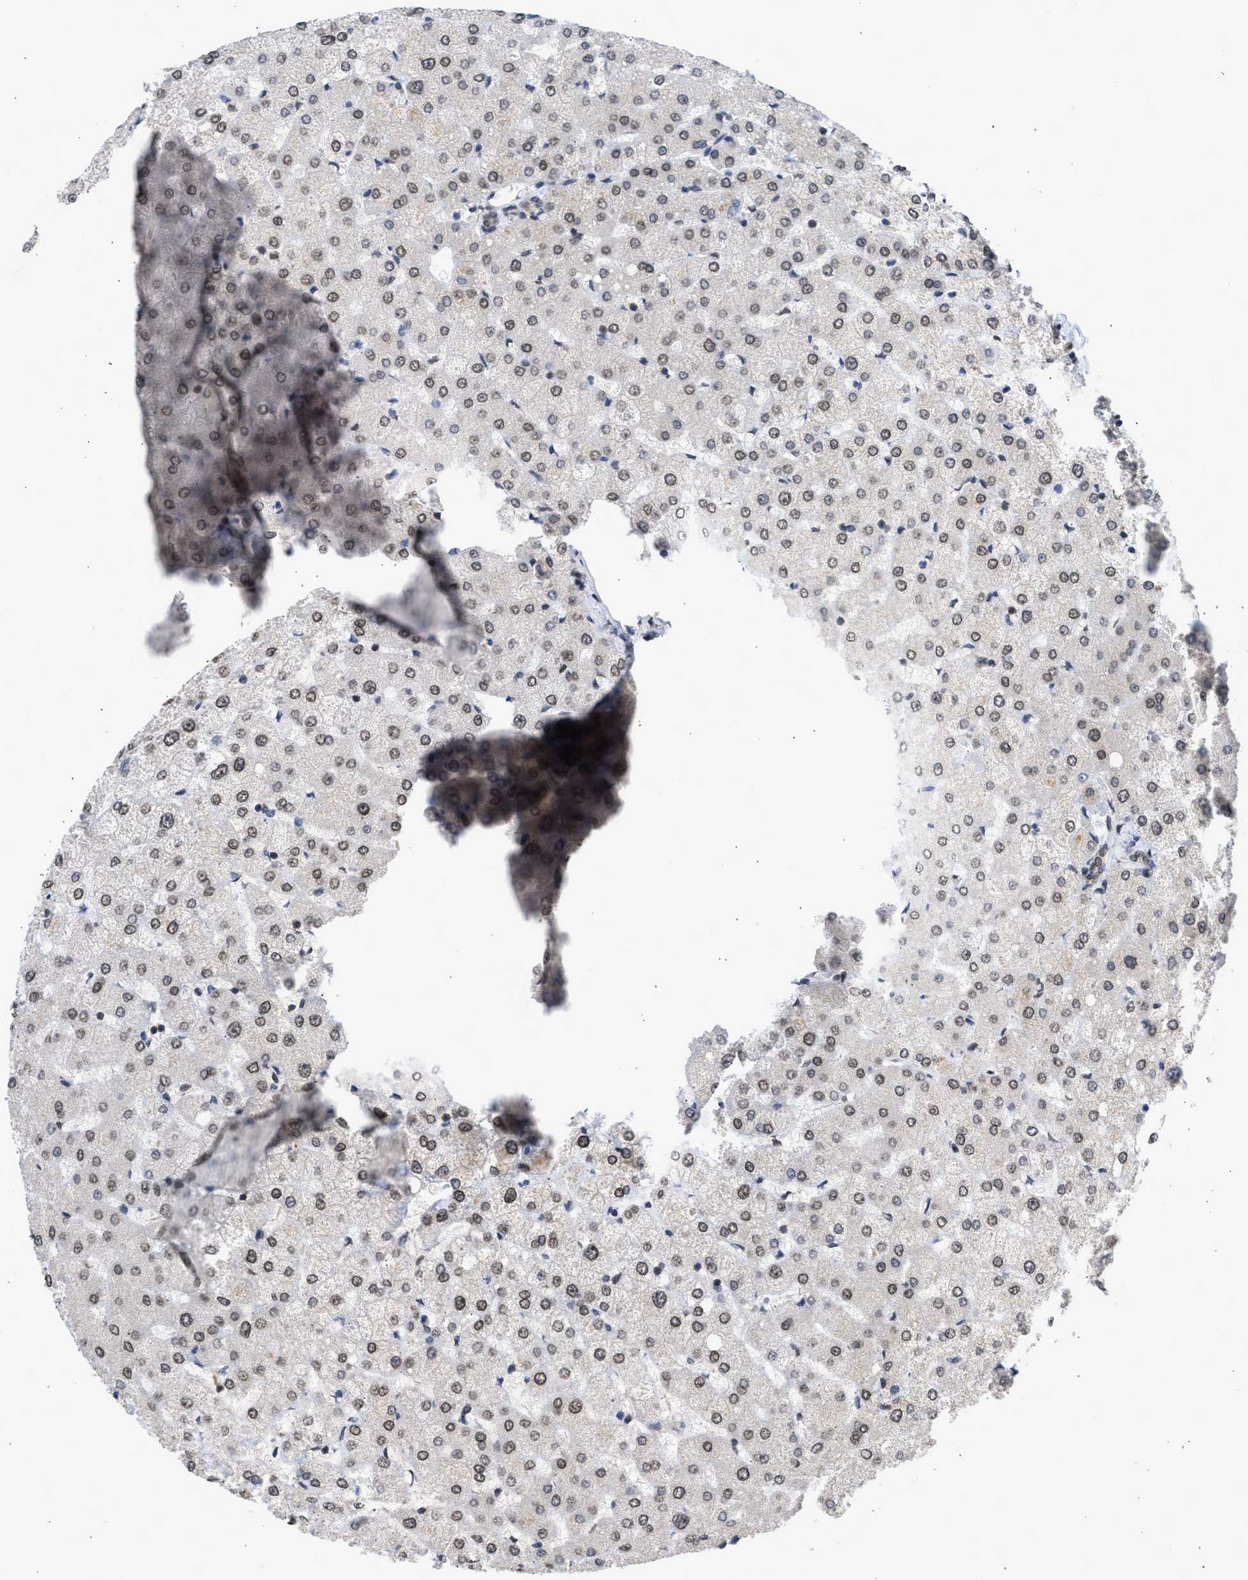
{"staining": {"intensity": "negative", "quantity": "none", "location": "none"}, "tissue": "liver", "cell_type": "Cholangiocytes", "image_type": "normal", "snomed": [{"axis": "morphology", "description": "Normal tissue, NOS"}, {"axis": "topography", "description": "Liver"}], "caption": "Human liver stained for a protein using IHC shows no staining in cholangiocytes.", "gene": "NUP35", "patient": {"sex": "female", "age": 54}}